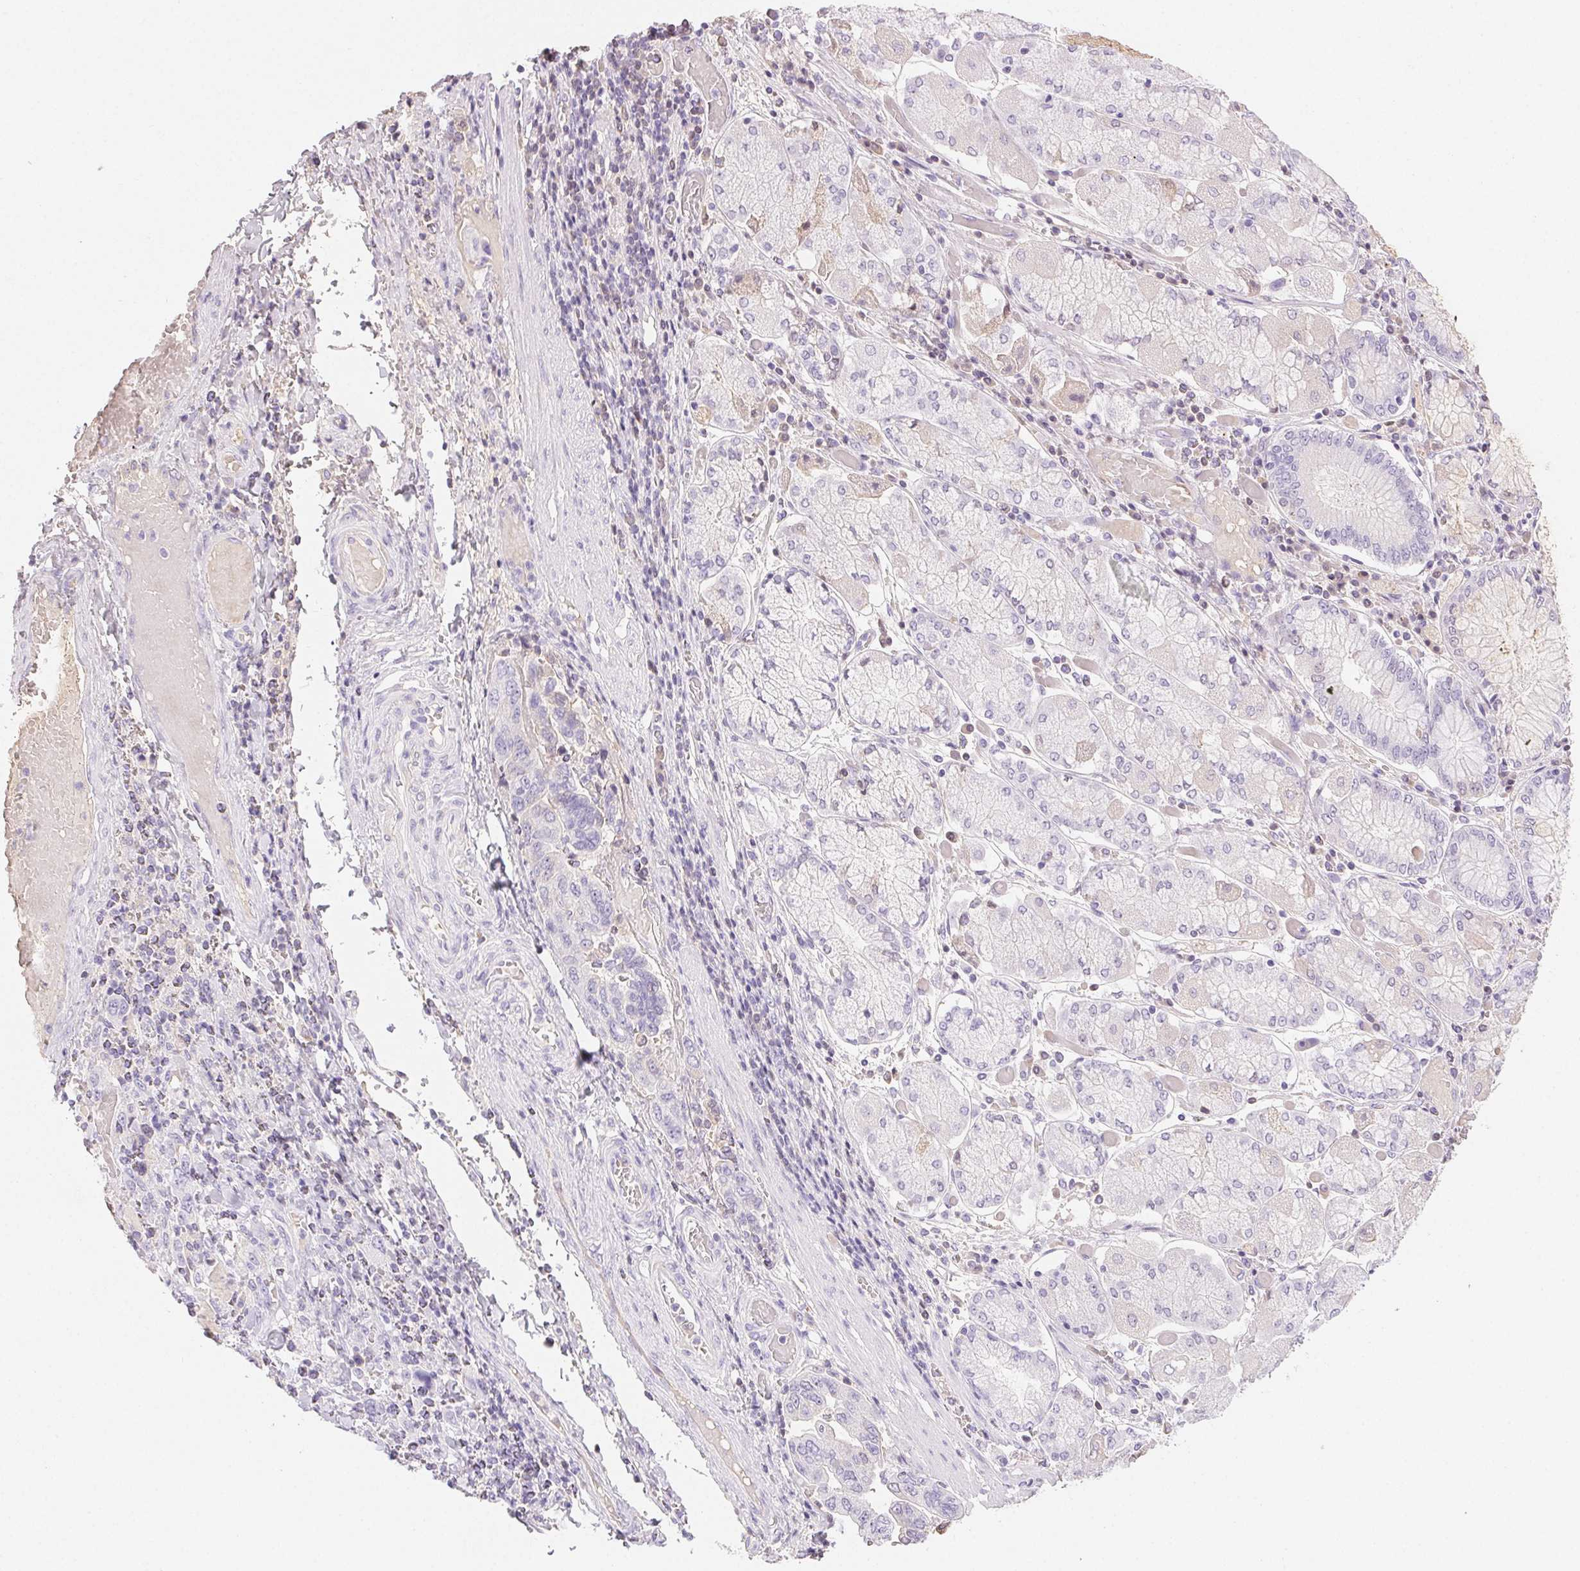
{"staining": {"intensity": "negative", "quantity": "none", "location": "none"}, "tissue": "stomach cancer", "cell_type": "Tumor cells", "image_type": "cancer", "snomed": [{"axis": "morphology", "description": "Adenocarcinoma, NOS"}, {"axis": "topography", "description": "Stomach, upper"}, {"axis": "topography", "description": "Stomach"}], "caption": "Human stomach cancer (adenocarcinoma) stained for a protein using IHC demonstrates no staining in tumor cells.", "gene": "PADI4", "patient": {"sex": "male", "age": 62}}